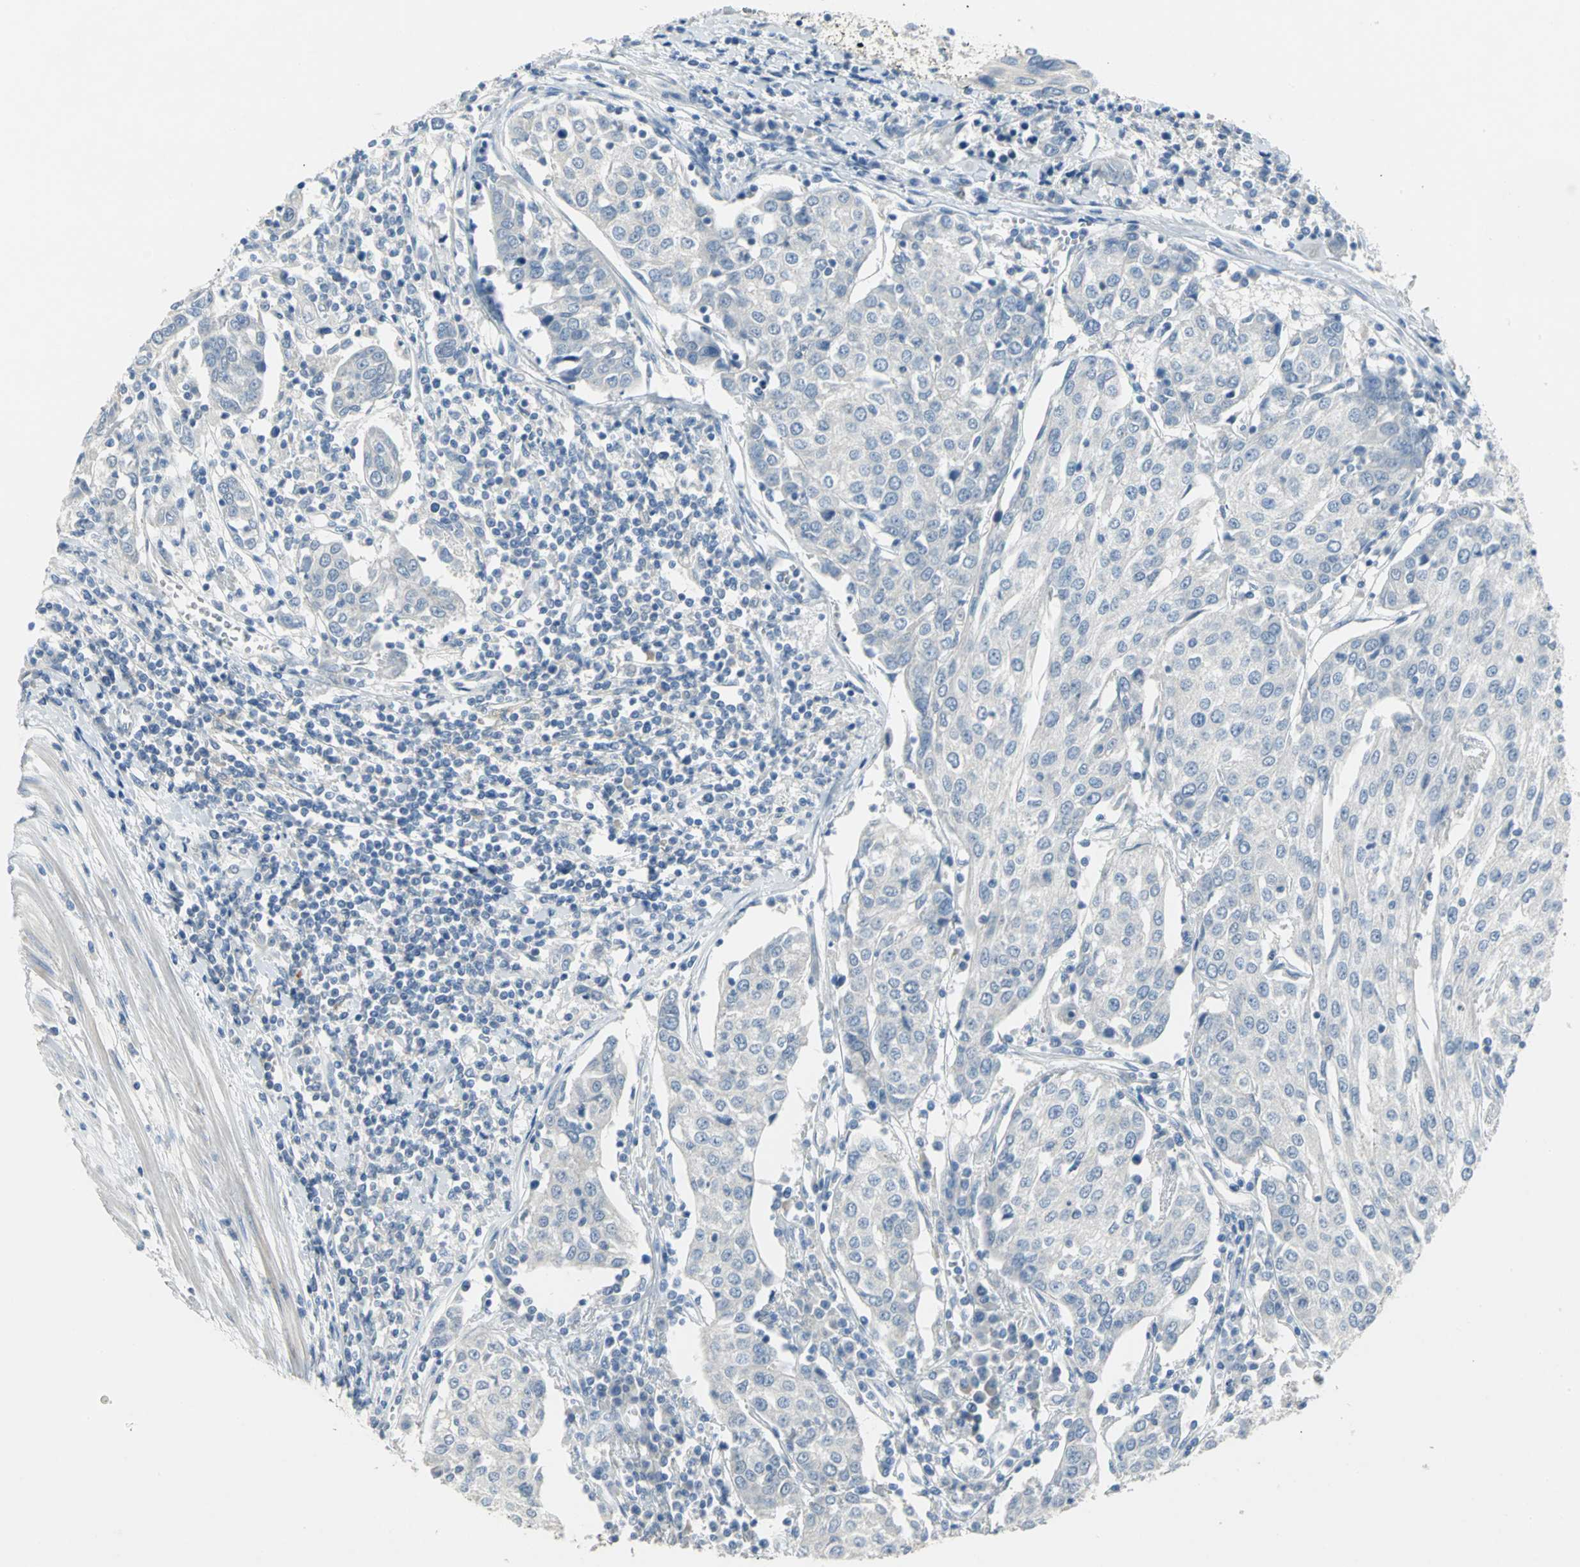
{"staining": {"intensity": "negative", "quantity": "none", "location": "none"}, "tissue": "urothelial cancer", "cell_type": "Tumor cells", "image_type": "cancer", "snomed": [{"axis": "morphology", "description": "Urothelial carcinoma, High grade"}, {"axis": "topography", "description": "Urinary bladder"}], "caption": "Tumor cells show no significant expression in urothelial carcinoma (high-grade).", "gene": "PTGDS", "patient": {"sex": "female", "age": 85}}